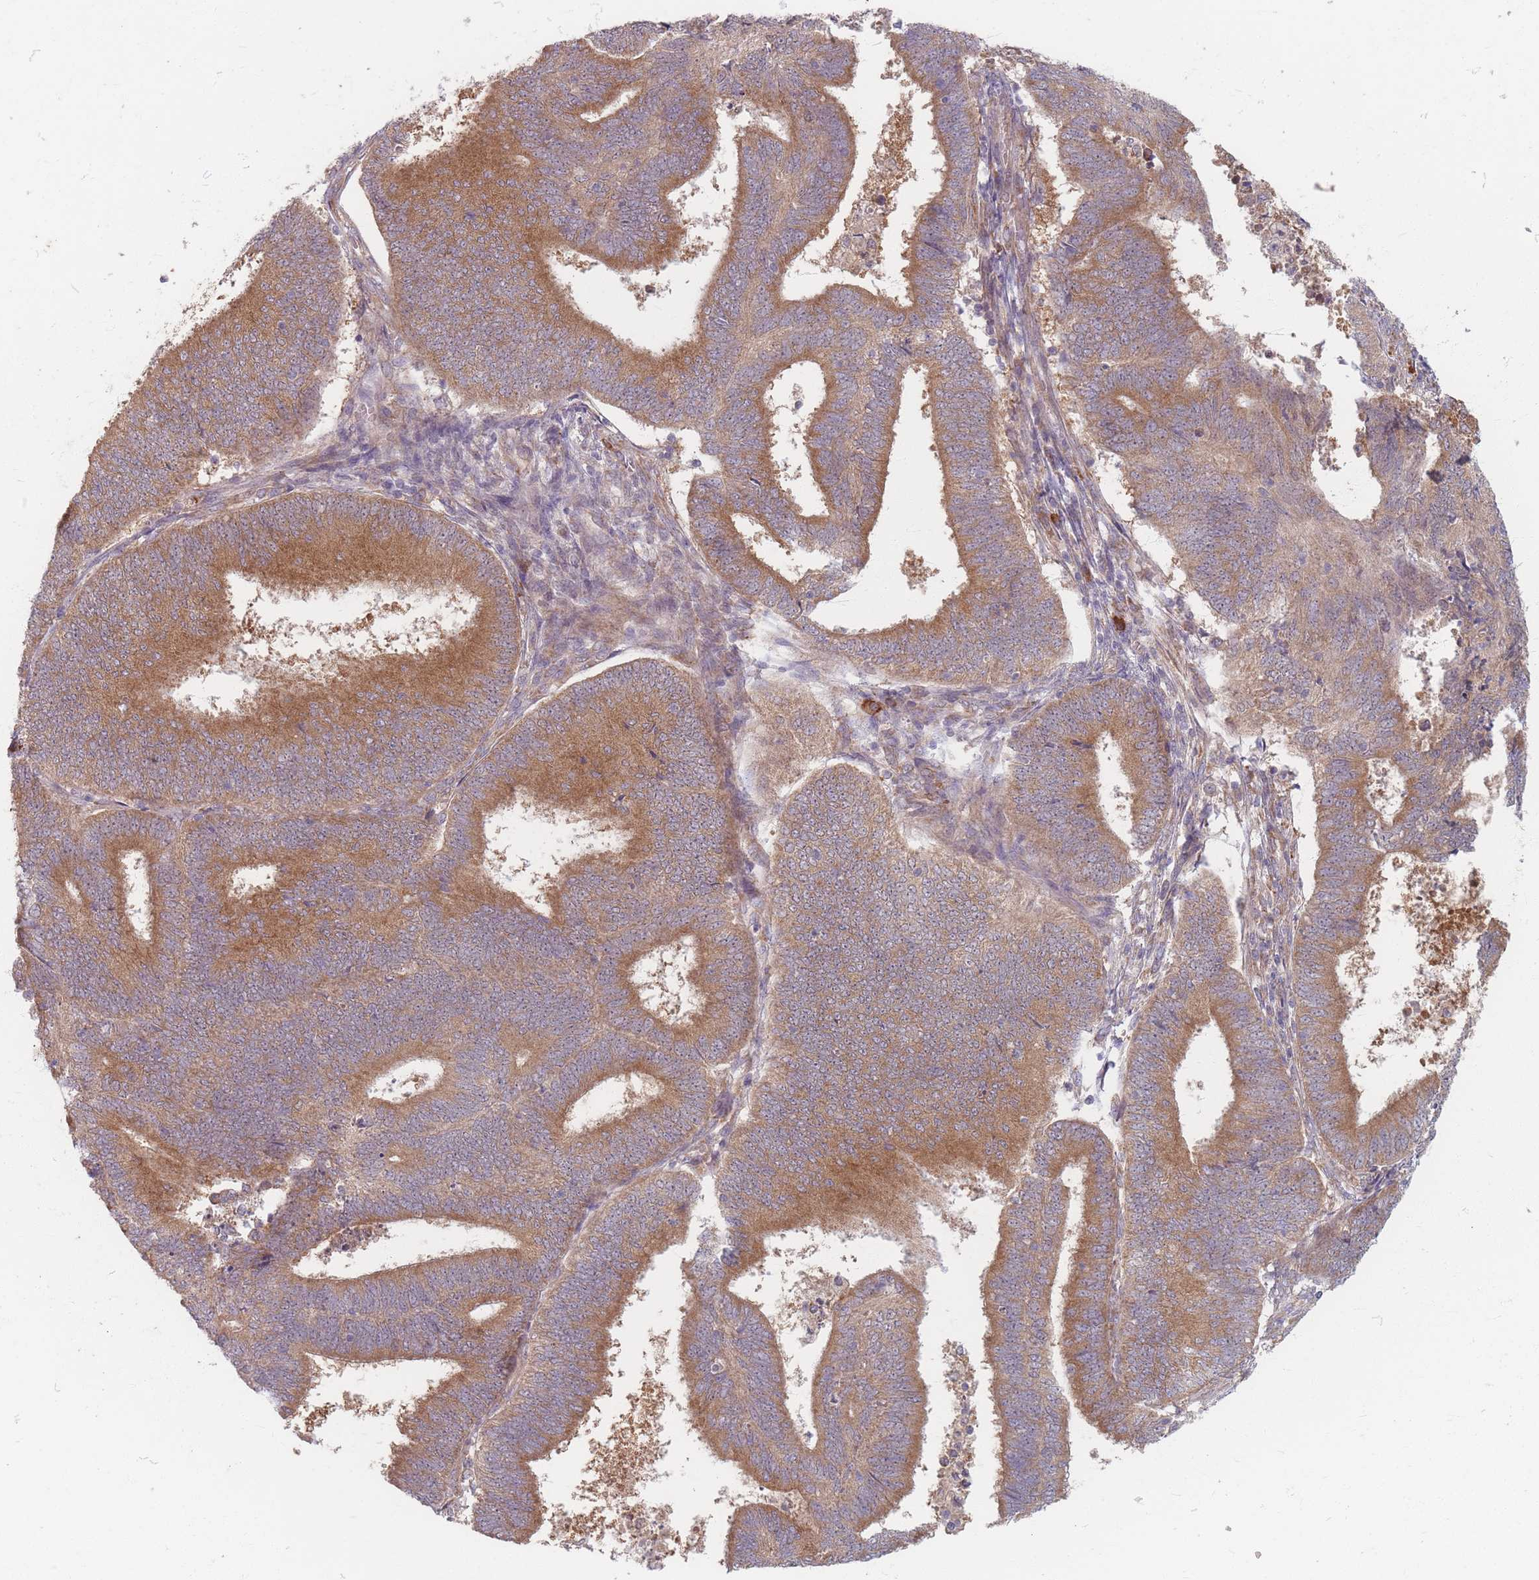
{"staining": {"intensity": "moderate", "quantity": ">75%", "location": "cytoplasmic/membranous"}, "tissue": "endometrial cancer", "cell_type": "Tumor cells", "image_type": "cancer", "snomed": [{"axis": "morphology", "description": "Adenocarcinoma, NOS"}, {"axis": "topography", "description": "Endometrium"}], "caption": "Endometrial adenocarcinoma was stained to show a protein in brown. There is medium levels of moderate cytoplasmic/membranous staining in approximately >75% of tumor cells.", "gene": "SMIM14", "patient": {"sex": "female", "age": 70}}